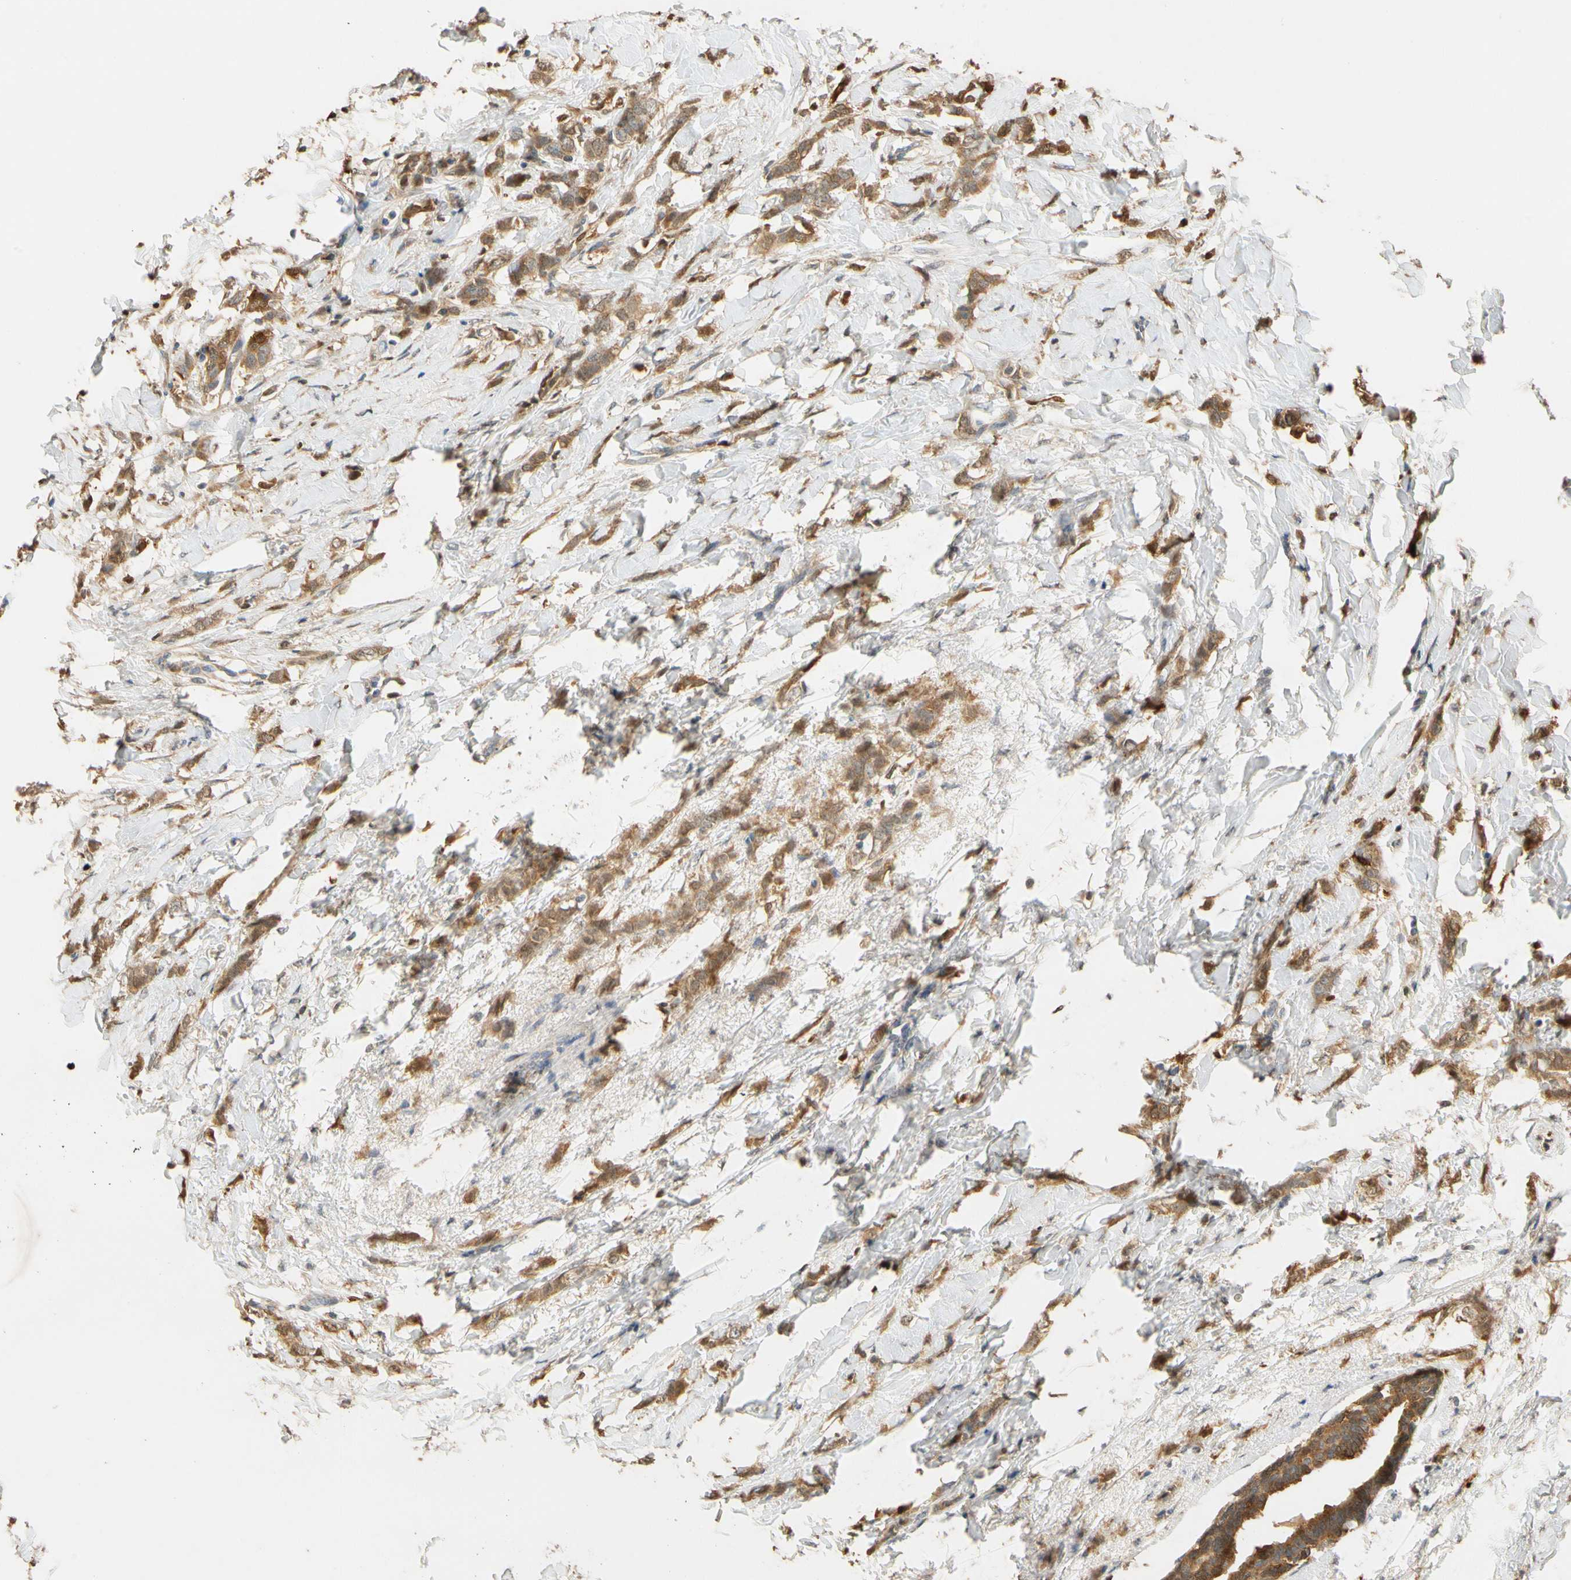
{"staining": {"intensity": "moderate", "quantity": ">75%", "location": "cytoplasmic/membranous"}, "tissue": "breast cancer", "cell_type": "Tumor cells", "image_type": "cancer", "snomed": [{"axis": "morphology", "description": "Lobular carcinoma, in situ"}, {"axis": "morphology", "description": "Lobular carcinoma"}, {"axis": "topography", "description": "Breast"}], "caption": "A medium amount of moderate cytoplasmic/membranous positivity is identified in about >75% of tumor cells in breast lobular carcinoma in situ tissue.", "gene": "GPSM2", "patient": {"sex": "female", "age": 41}}